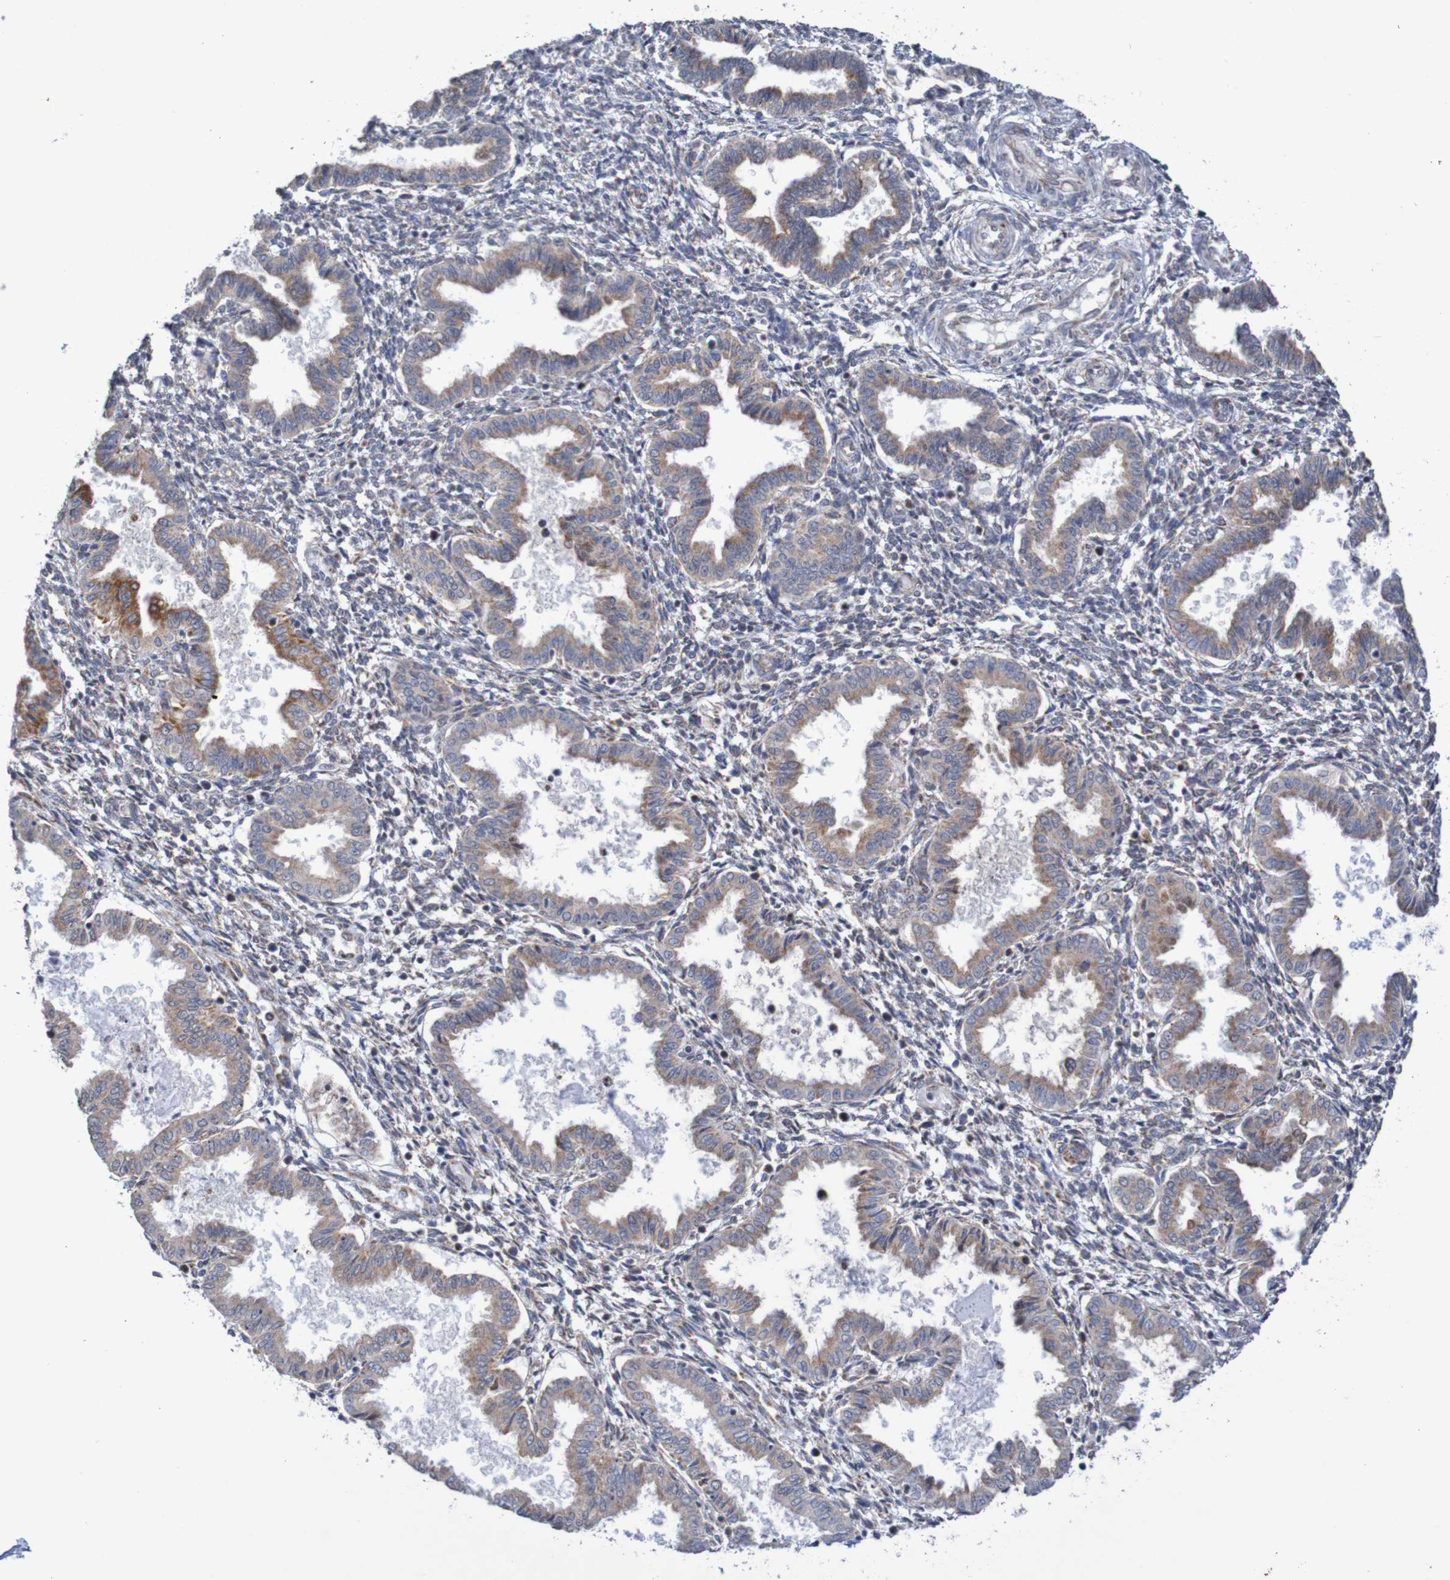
{"staining": {"intensity": "negative", "quantity": "none", "location": "none"}, "tissue": "endometrium", "cell_type": "Cells in endometrial stroma", "image_type": "normal", "snomed": [{"axis": "morphology", "description": "Normal tissue, NOS"}, {"axis": "topography", "description": "Endometrium"}], "caption": "Cells in endometrial stroma show no significant expression in unremarkable endometrium. (DAB (3,3'-diaminobenzidine) immunohistochemistry with hematoxylin counter stain).", "gene": "DVL1", "patient": {"sex": "female", "age": 33}}